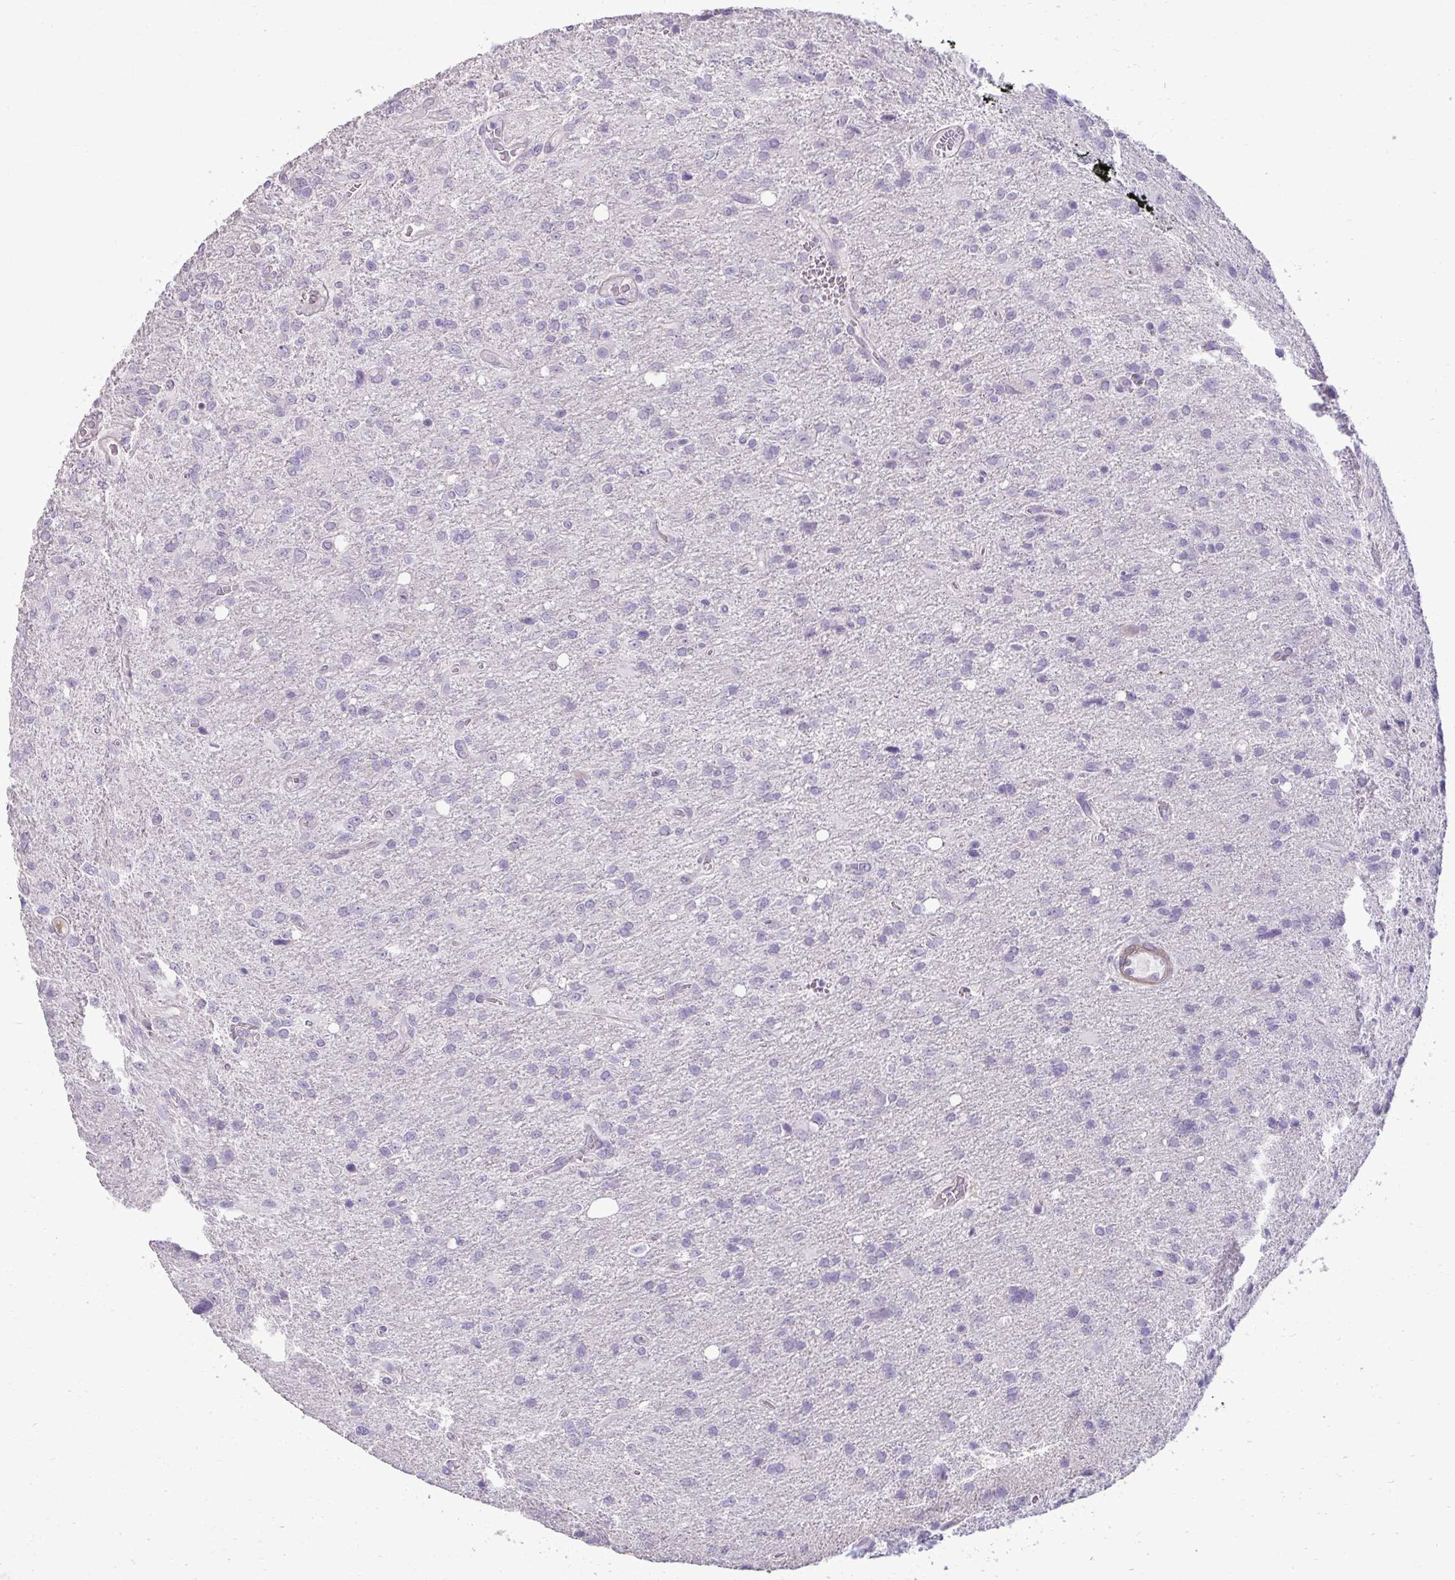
{"staining": {"intensity": "negative", "quantity": "none", "location": "none"}, "tissue": "glioma", "cell_type": "Tumor cells", "image_type": "cancer", "snomed": [{"axis": "morphology", "description": "Glioma, malignant, Low grade"}, {"axis": "topography", "description": "Brain"}], "caption": "This is an immunohistochemistry (IHC) micrograph of human glioma. There is no positivity in tumor cells.", "gene": "SLC30A3", "patient": {"sex": "male", "age": 66}}